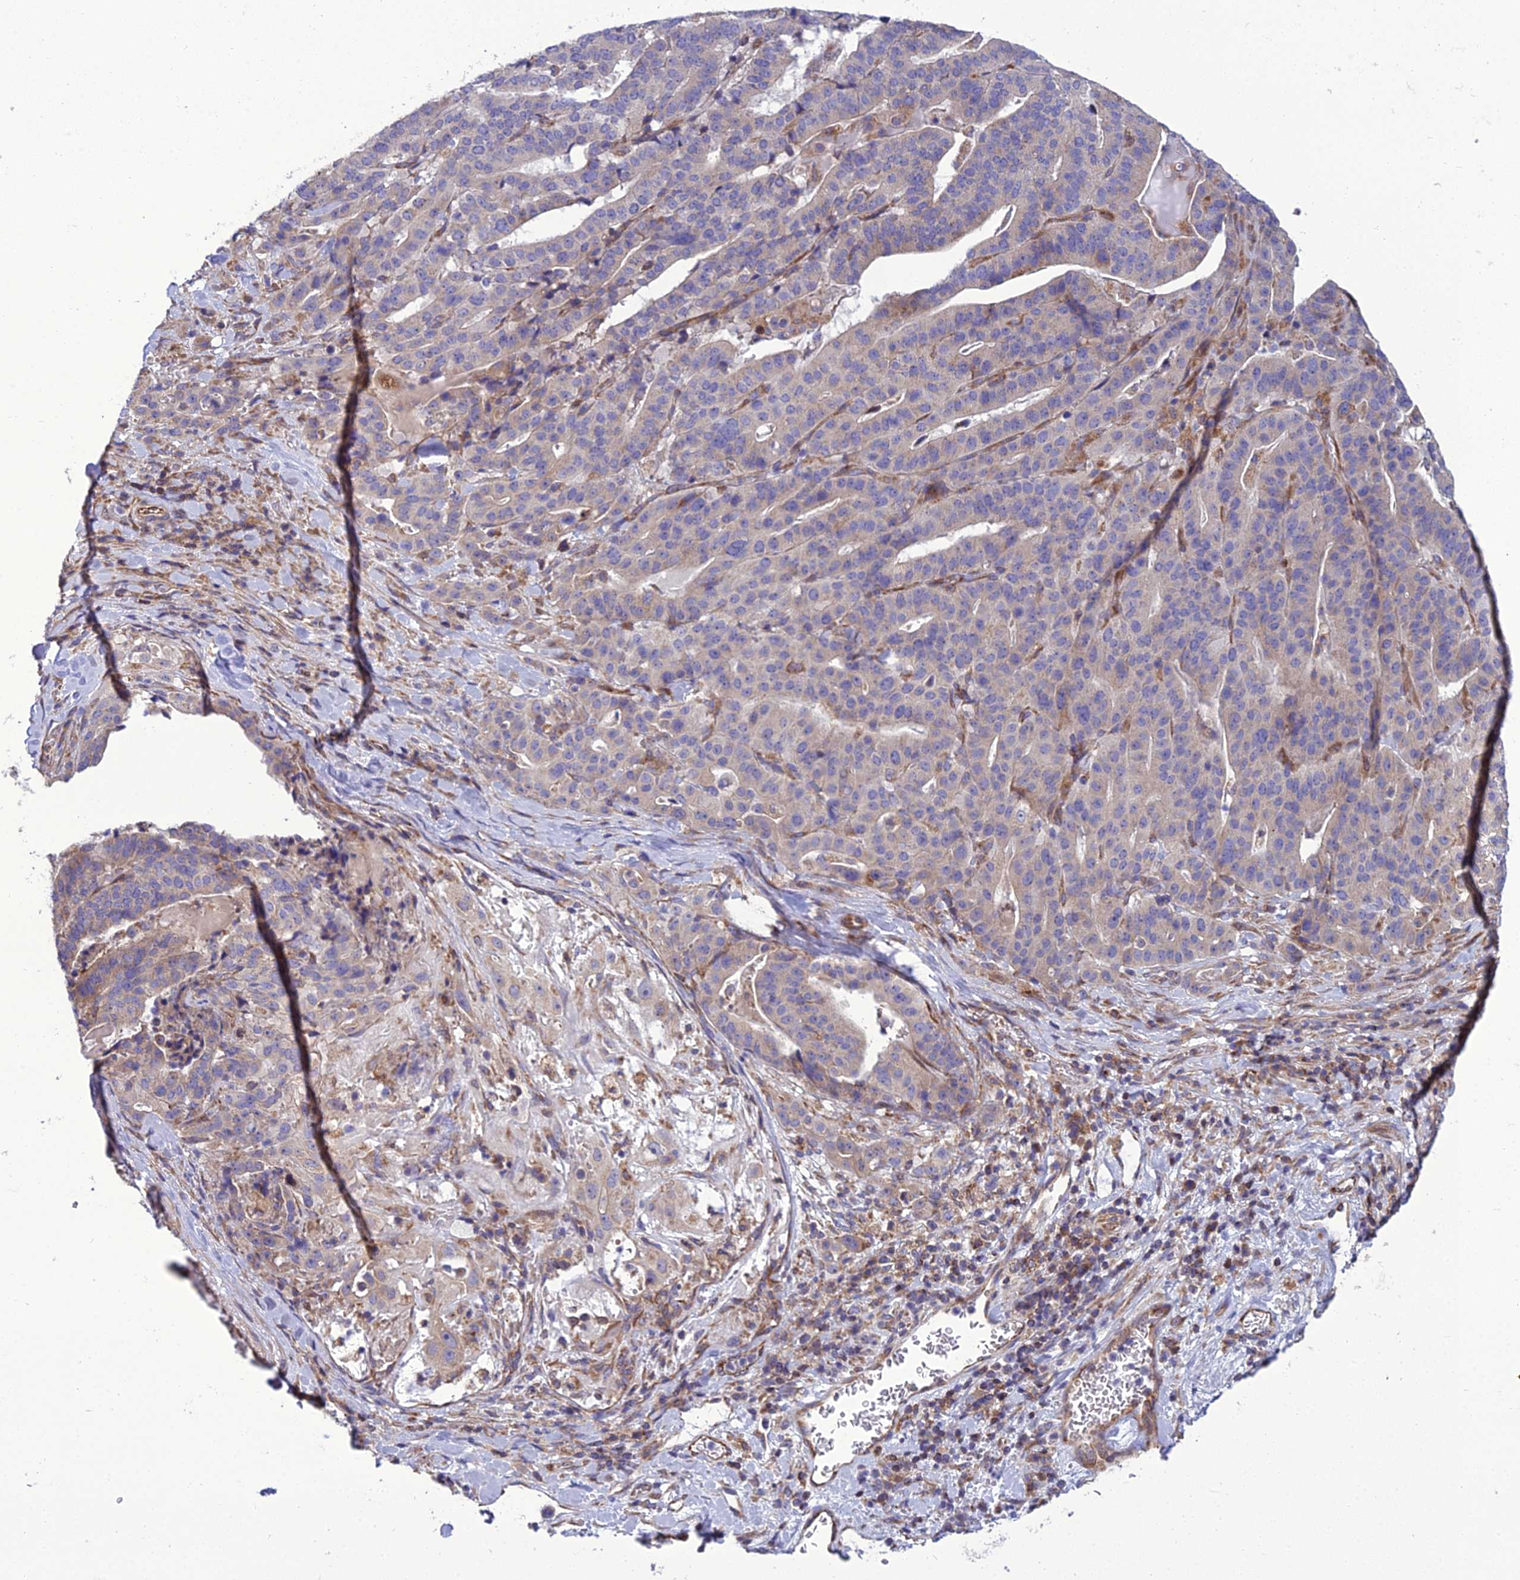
{"staining": {"intensity": "weak", "quantity": "25%-75%", "location": "cytoplasmic/membranous"}, "tissue": "stomach cancer", "cell_type": "Tumor cells", "image_type": "cancer", "snomed": [{"axis": "morphology", "description": "Adenocarcinoma, NOS"}, {"axis": "topography", "description": "Stomach"}], "caption": "Weak cytoplasmic/membranous positivity for a protein is seen in approximately 25%-75% of tumor cells of stomach cancer (adenocarcinoma) using immunohistochemistry.", "gene": "GIMAP1", "patient": {"sex": "male", "age": 48}}